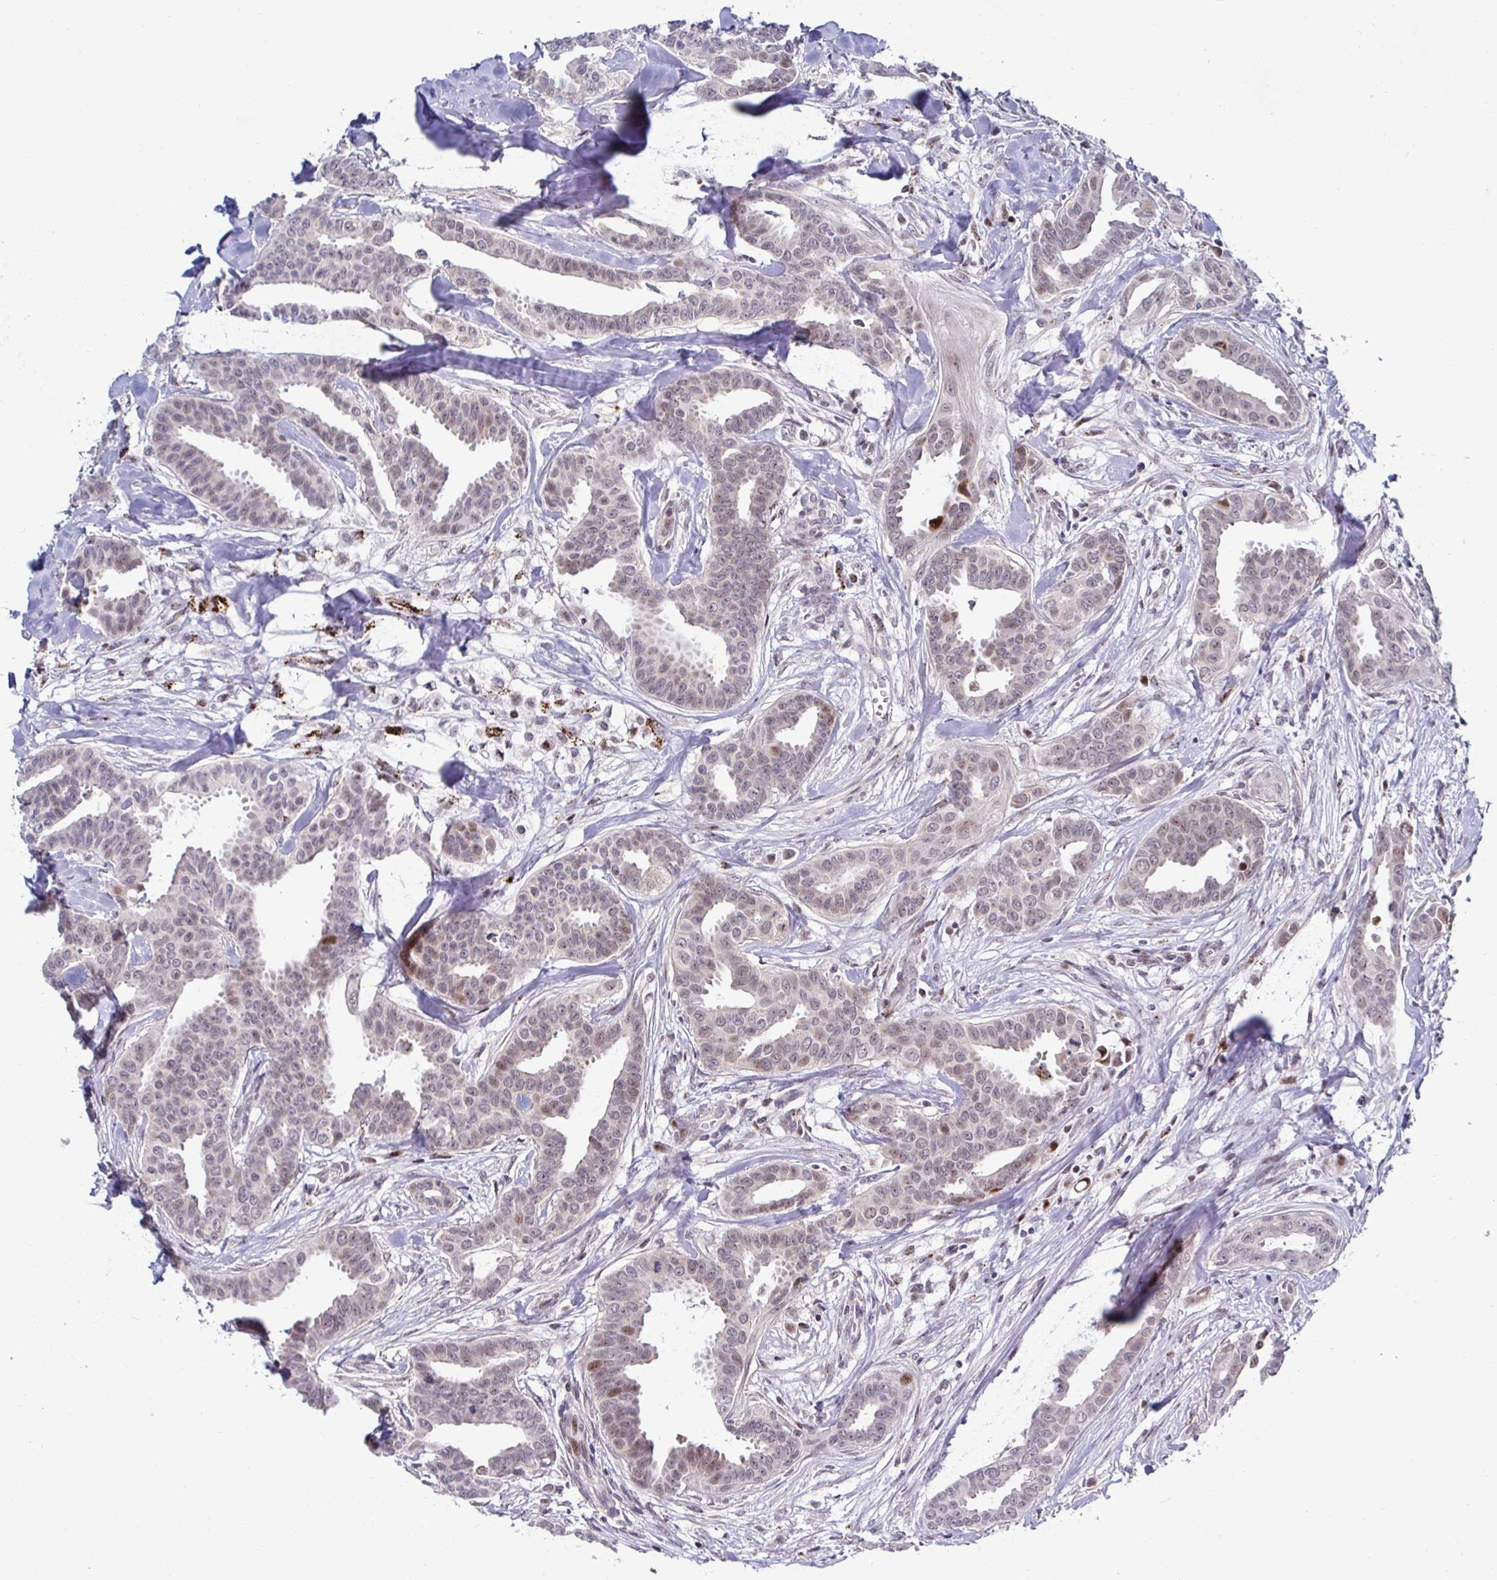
{"staining": {"intensity": "weak", "quantity": "25%-75%", "location": "nuclear"}, "tissue": "breast cancer", "cell_type": "Tumor cells", "image_type": "cancer", "snomed": [{"axis": "morphology", "description": "Duct carcinoma"}, {"axis": "topography", "description": "Breast"}], "caption": "An image of infiltrating ductal carcinoma (breast) stained for a protein reveals weak nuclear brown staining in tumor cells. Using DAB (3,3'-diaminobenzidine) (brown) and hematoxylin (blue) stains, captured at high magnification using brightfield microscopy.", "gene": "DZIP1", "patient": {"sex": "female", "age": 45}}